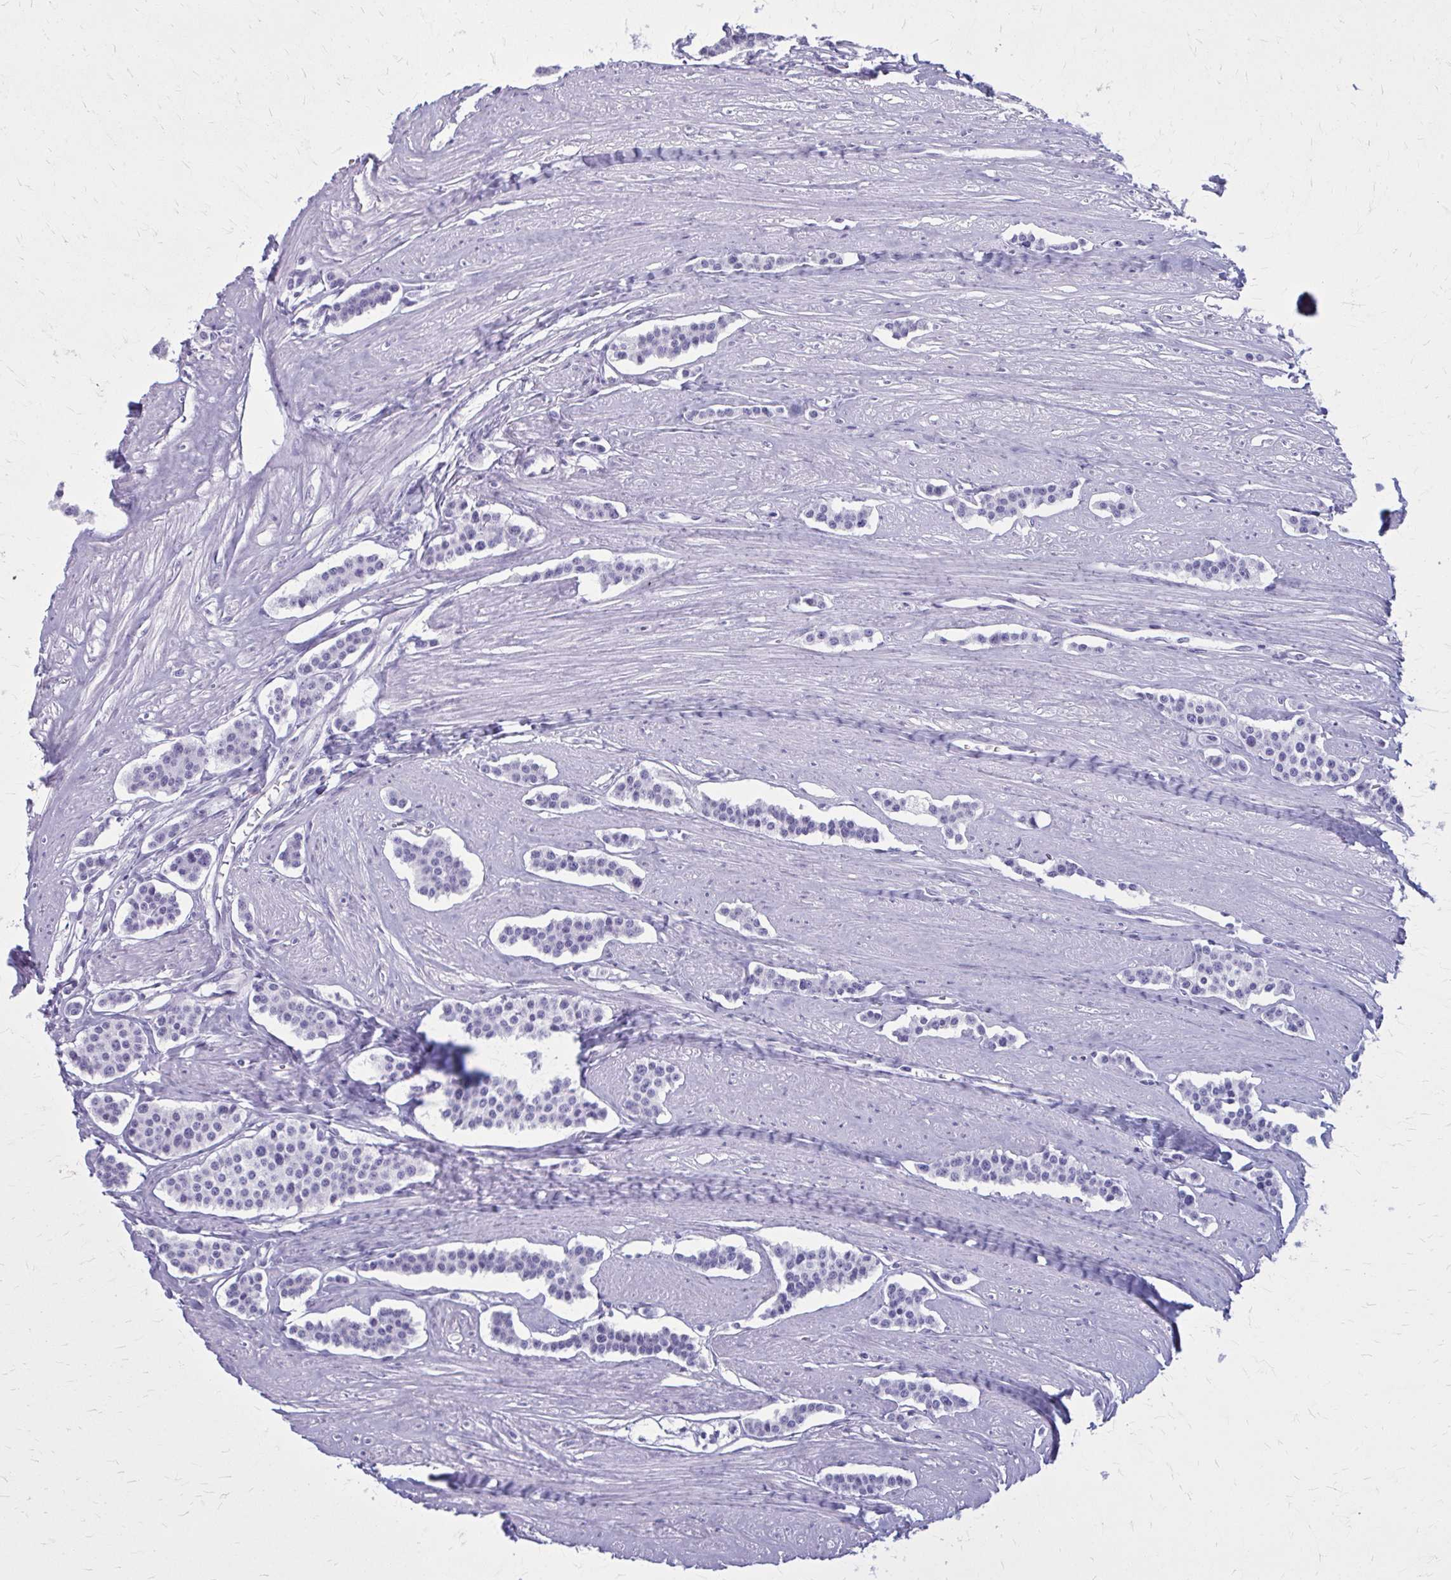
{"staining": {"intensity": "negative", "quantity": "none", "location": "none"}, "tissue": "carcinoid", "cell_type": "Tumor cells", "image_type": "cancer", "snomed": [{"axis": "morphology", "description": "Carcinoid, malignant, NOS"}, {"axis": "topography", "description": "Small intestine"}], "caption": "This is a histopathology image of IHC staining of carcinoid (malignant), which shows no positivity in tumor cells.", "gene": "ZDHHC7", "patient": {"sex": "male", "age": 60}}